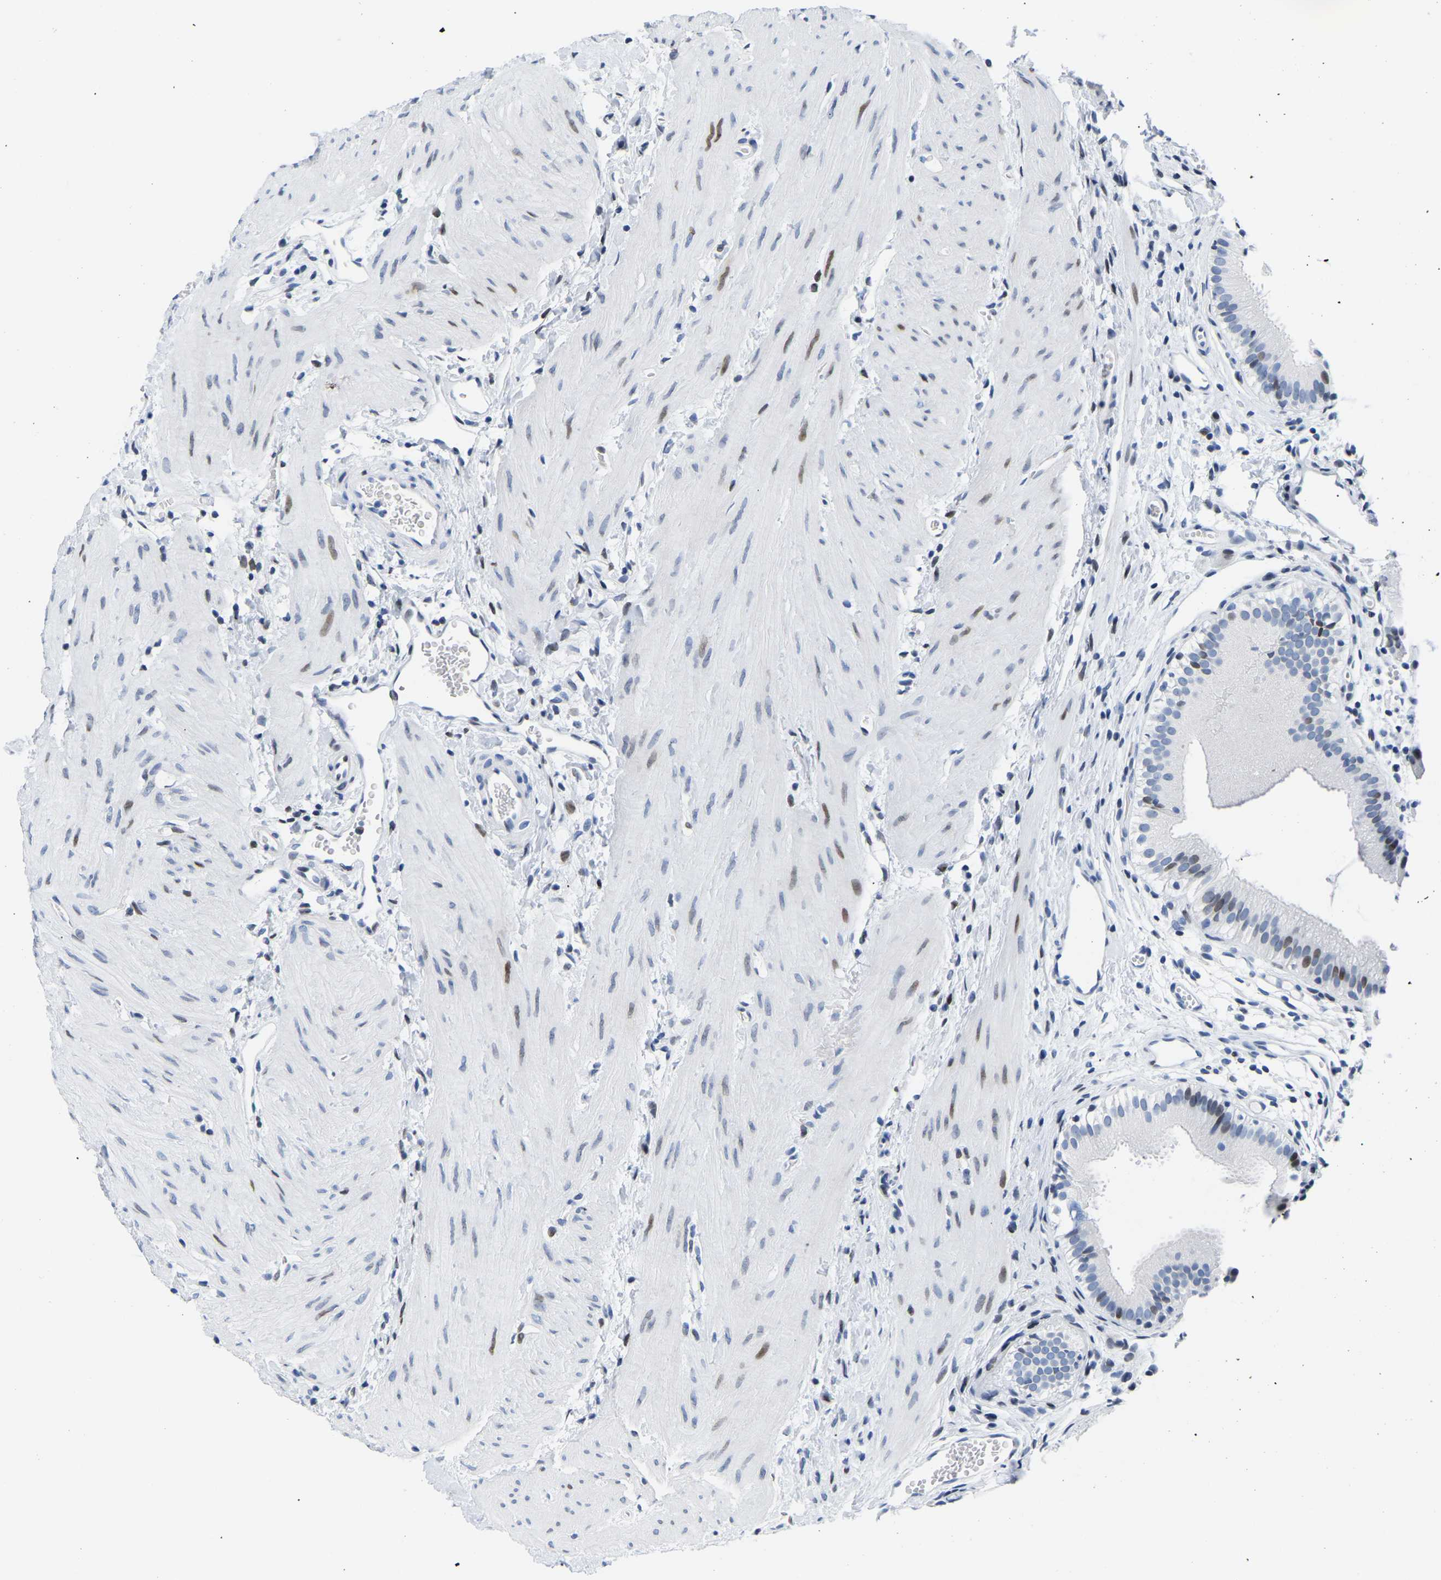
{"staining": {"intensity": "moderate", "quantity": "<25%", "location": "nuclear"}, "tissue": "gallbladder", "cell_type": "Glandular cells", "image_type": "normal", "snomed": [{"axis": "morphology", "description": "Normal tissue, NOS"}, {"axis": "topography", "description": "Gallbladder"}], "caption": "Gallbladder stained for a protein exhibits moderate nuclear positivity in glandular cells. Ihc stains the protein in brown and the nuclei are stained blue.", "gene": "UPK3A", "patient": {"sex": "female", "age": 26}}